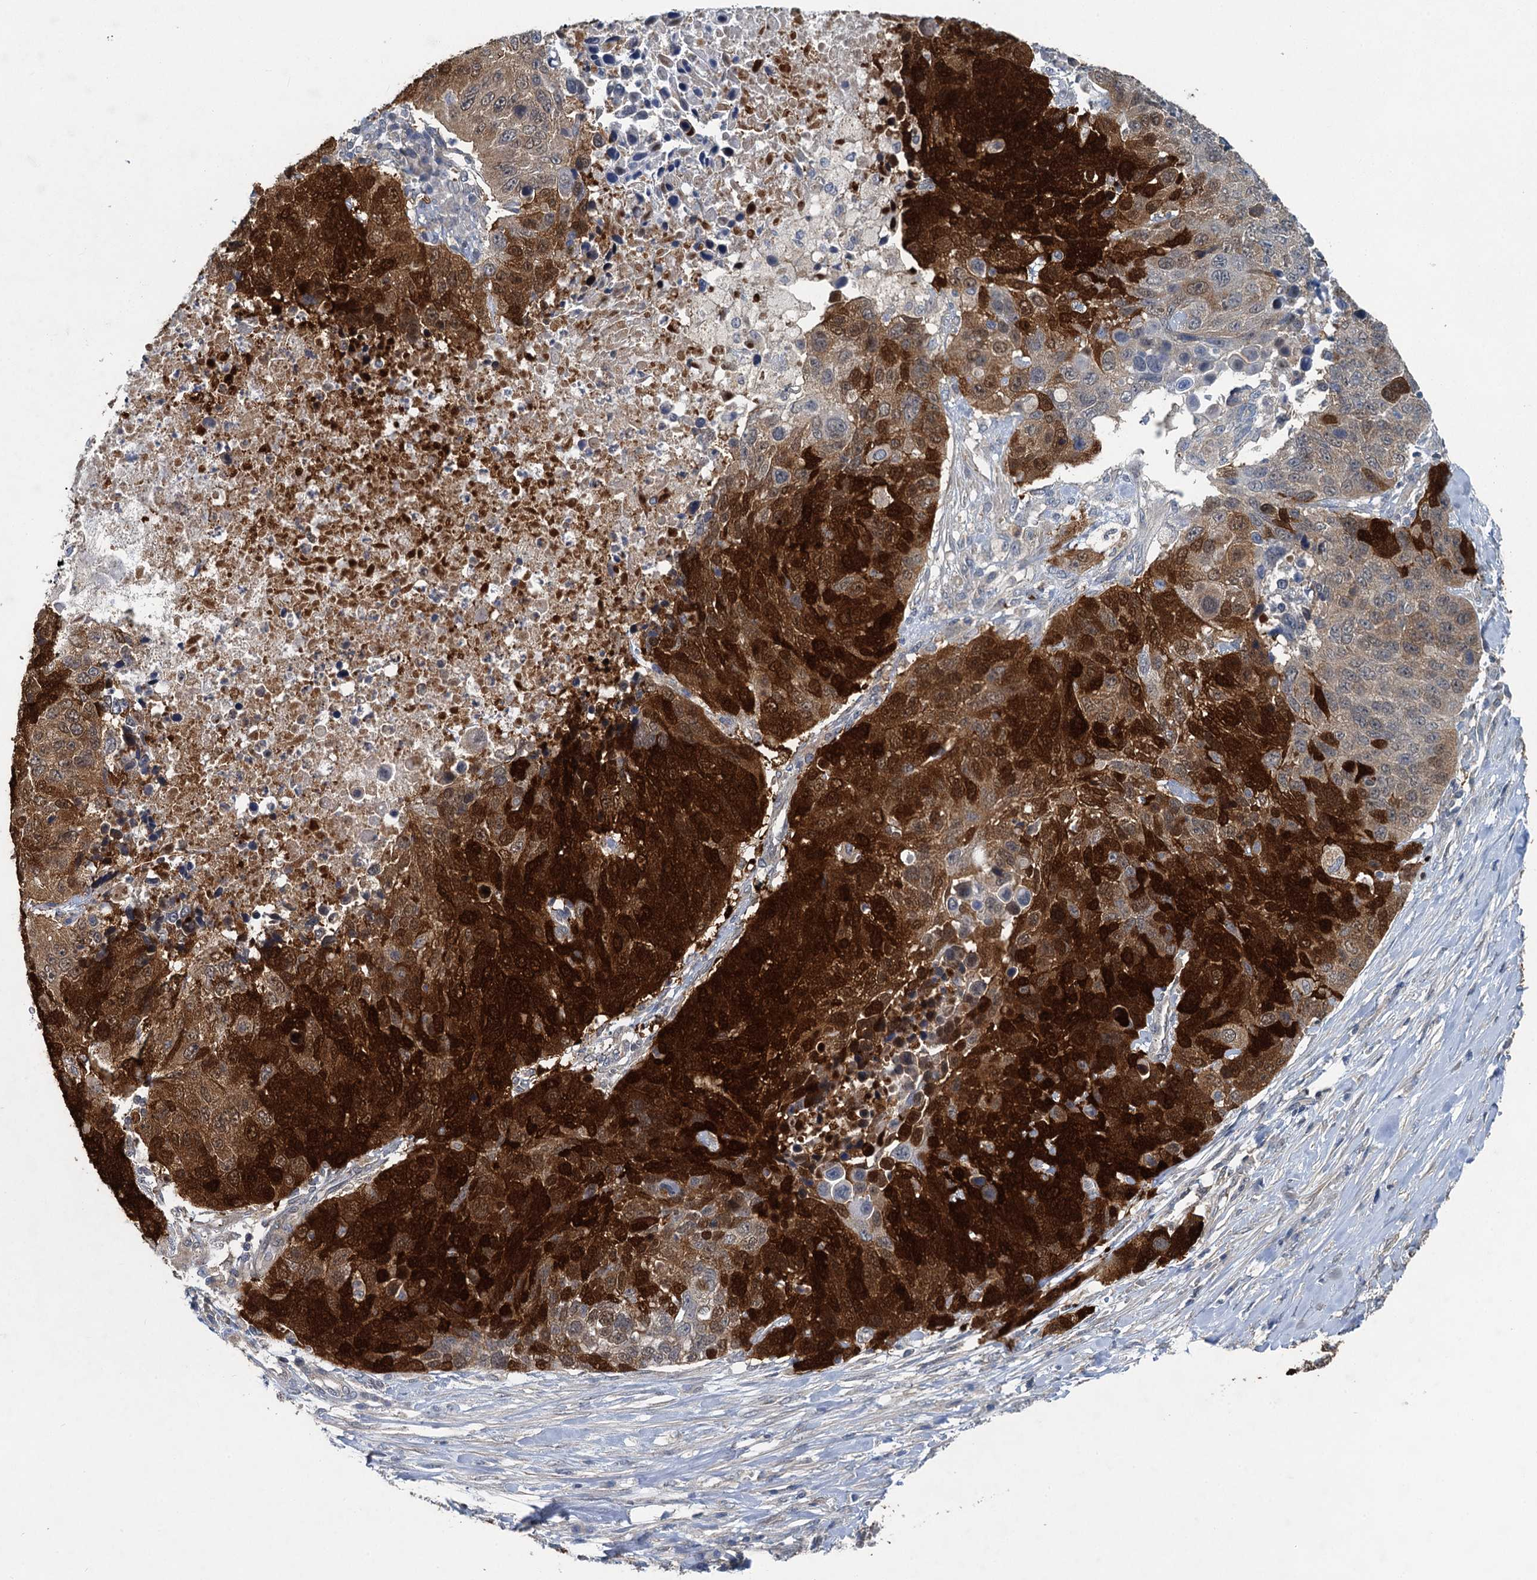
{"staining": {"intensity": "strong", "quantity": "25%-75%", "location": "cytoplasmic/membranous"}, "tissue": "lung cancer", "cell_type": "Tumor cells", "image_type": "cancer", "snomed": [{"axis": "morphology", "description": "Normal tissue, NOS"}, {"axis": "morphology", "description": "Squamous cell carcinoma, NOS"}, {"axis": "topography", "description": "Lymph node"}, {"axis": "topography", "description": "Lung"}], "caption": "Strong cytoplasmic/membranous protein staining is present in about 25%-75% of tumor cells in squamous cell carcinoma (lung). (Brightfield microscopy of DAB IHC at high magnification).", "gene": "GCLM", "patient": {"sex": "male", "age": 66}}